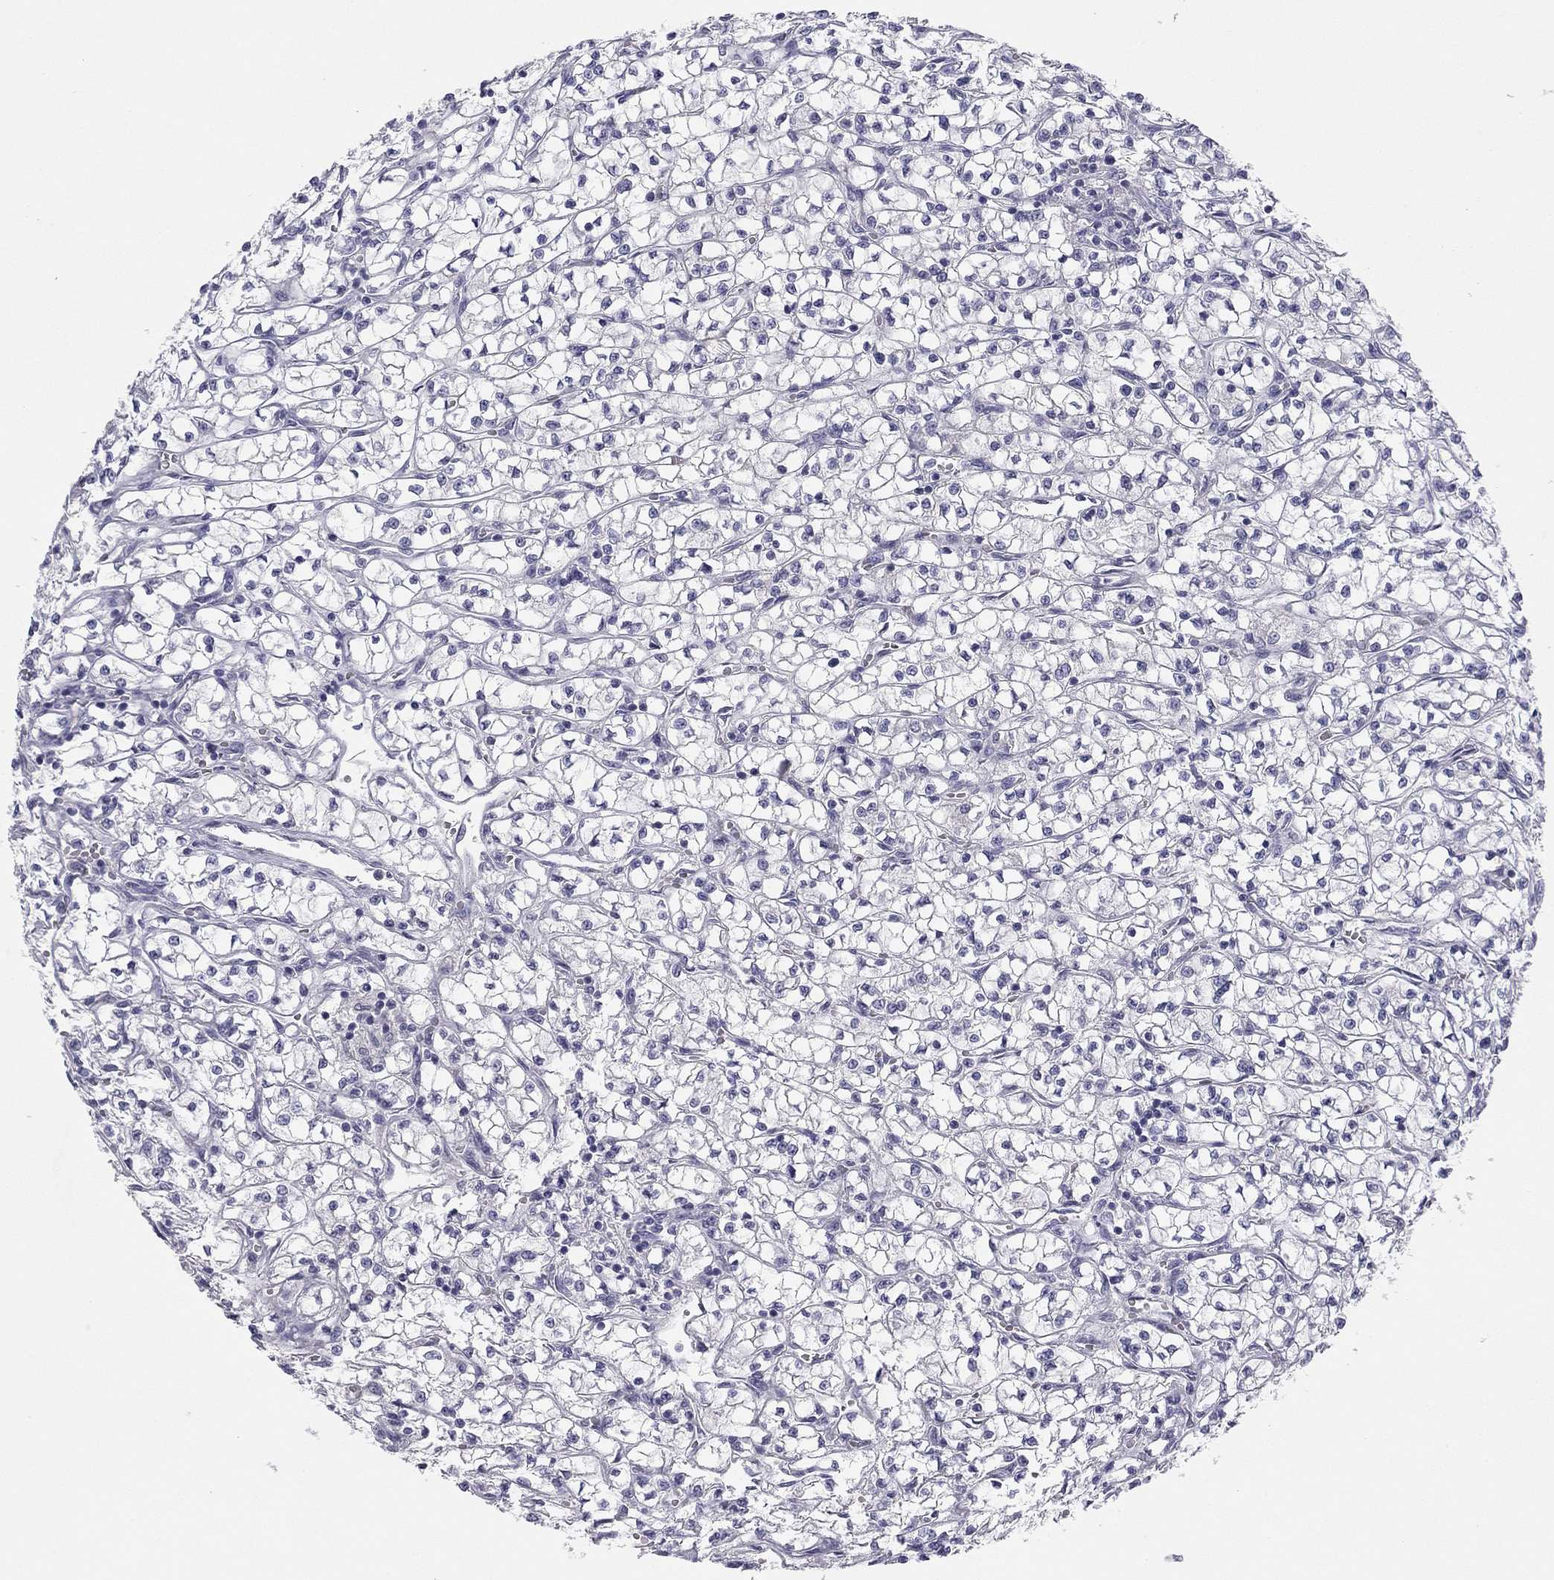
{"staining": {"intensity": "negative", "quantity": "none", "location": "none"}, "tissue": "renal cancer", "cell_type": "Tumor cells", "image_type": "cancer", "snomed": [{"axis": "morphology", "description": "Adenocarcinoma, NOS"}, {"axis": "topography", "description": "Kidney"}], "caption": "DAB immunohistochemical staining of human adenocarcinoma (renal) demonstrates no significant expression in tumor cells. (DAB (3,3'-diaminobenzidine) immunohistochemistry, high magnification).", "gene": "TFAP2B", "patient": {"sex": "female", "age": 64}}